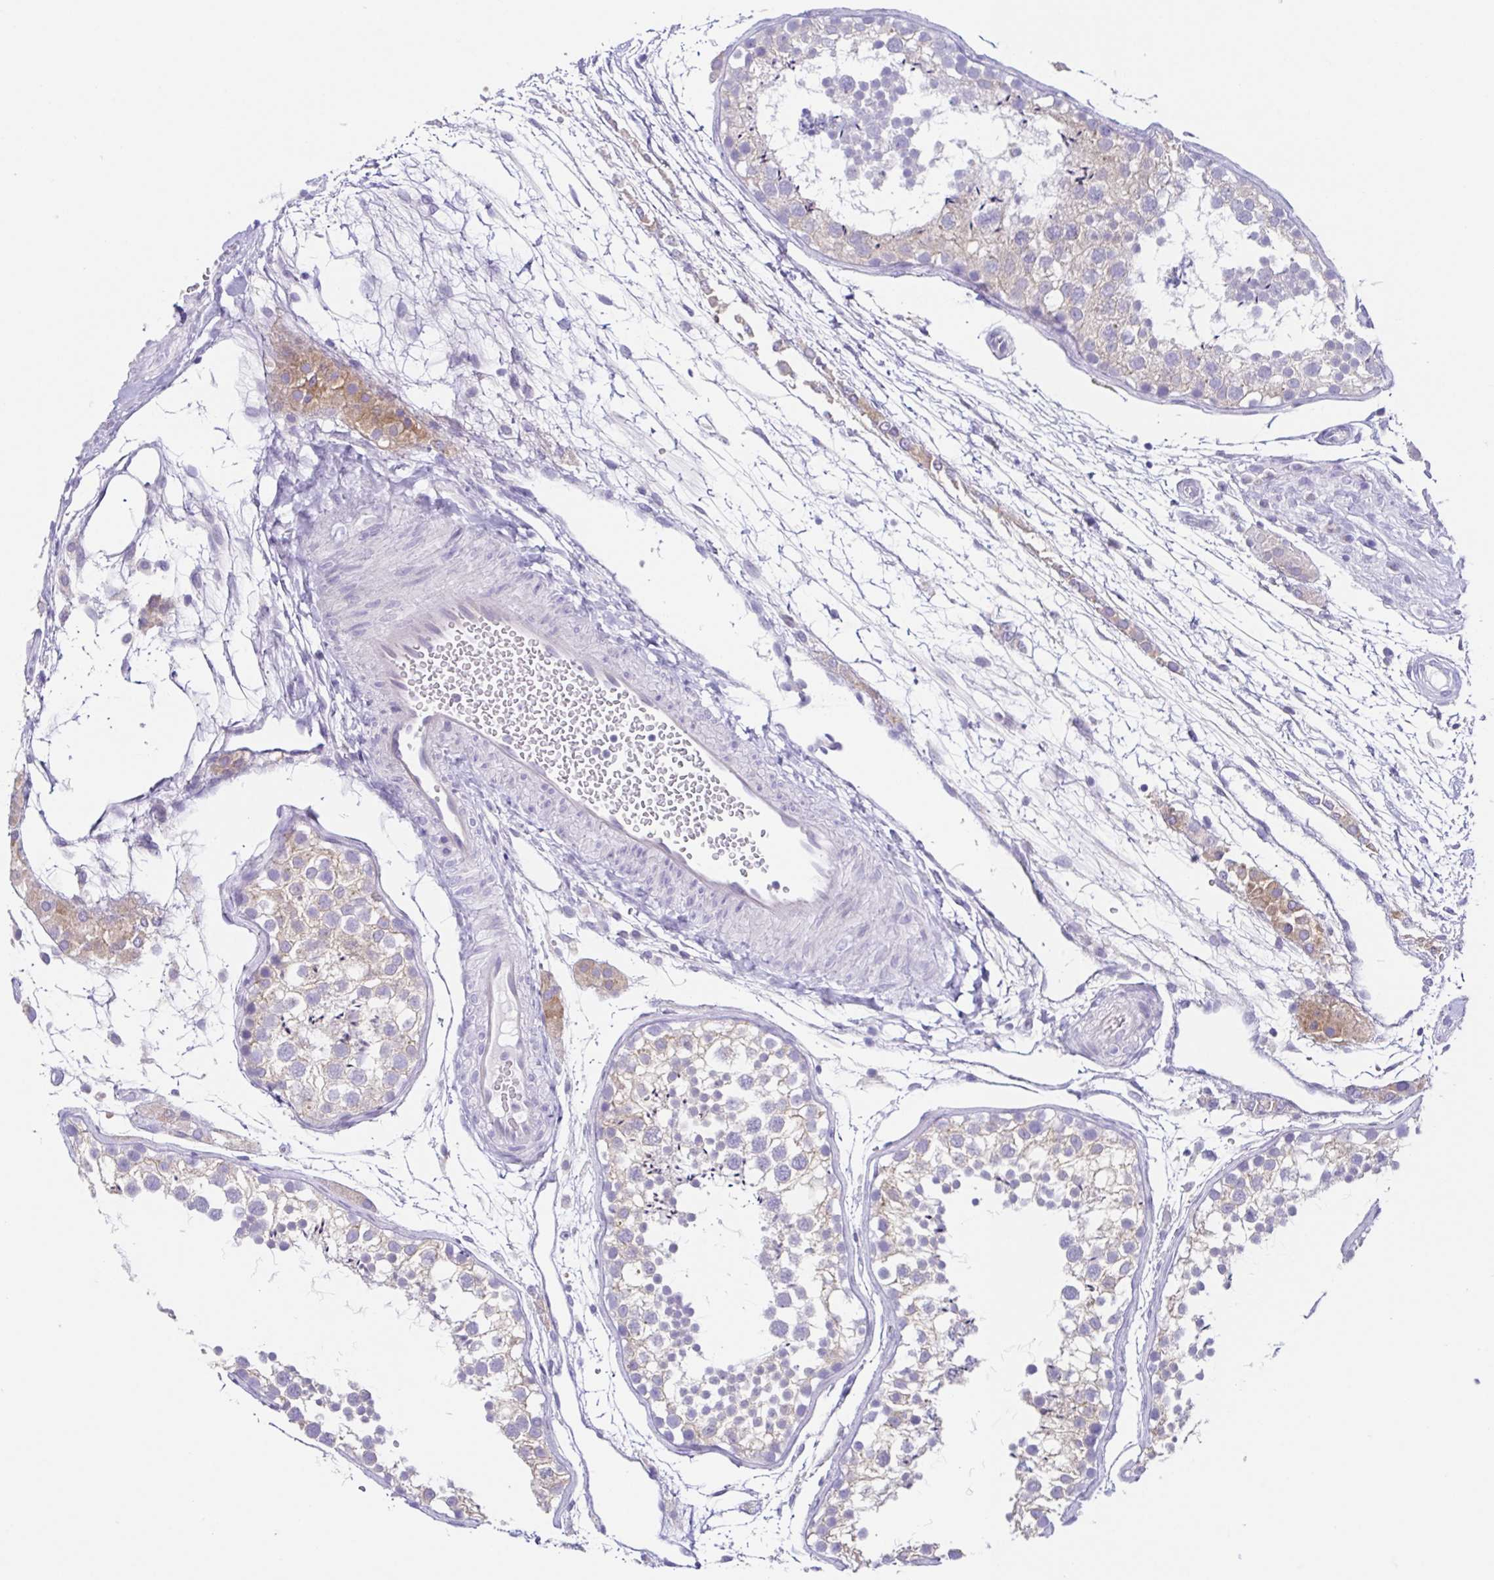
{"staining": {"intensity": "weak", "quantity": "25%-75%", "location": "cytoplasmic/membranous"}, "tissue": "testis", "cell_type": "Cells in seminiferous ducts", "image_type": "normal", "snomed": [{"axis": "morphology", "description": "Normal tissue, NOS"}, {"axis": "morphology", "description": "Seminoma, NOS"}, {"axis": "topography", "description": "Testis"}], "caption": "Brown immunohistochemical staining in normal human testis reveals weak cytoplasmic/membranous staining in about 25%-75% of cells in seminiferous ducts.", "gene": "RDH11", "patient": {"sex": "male", "age": 29}}